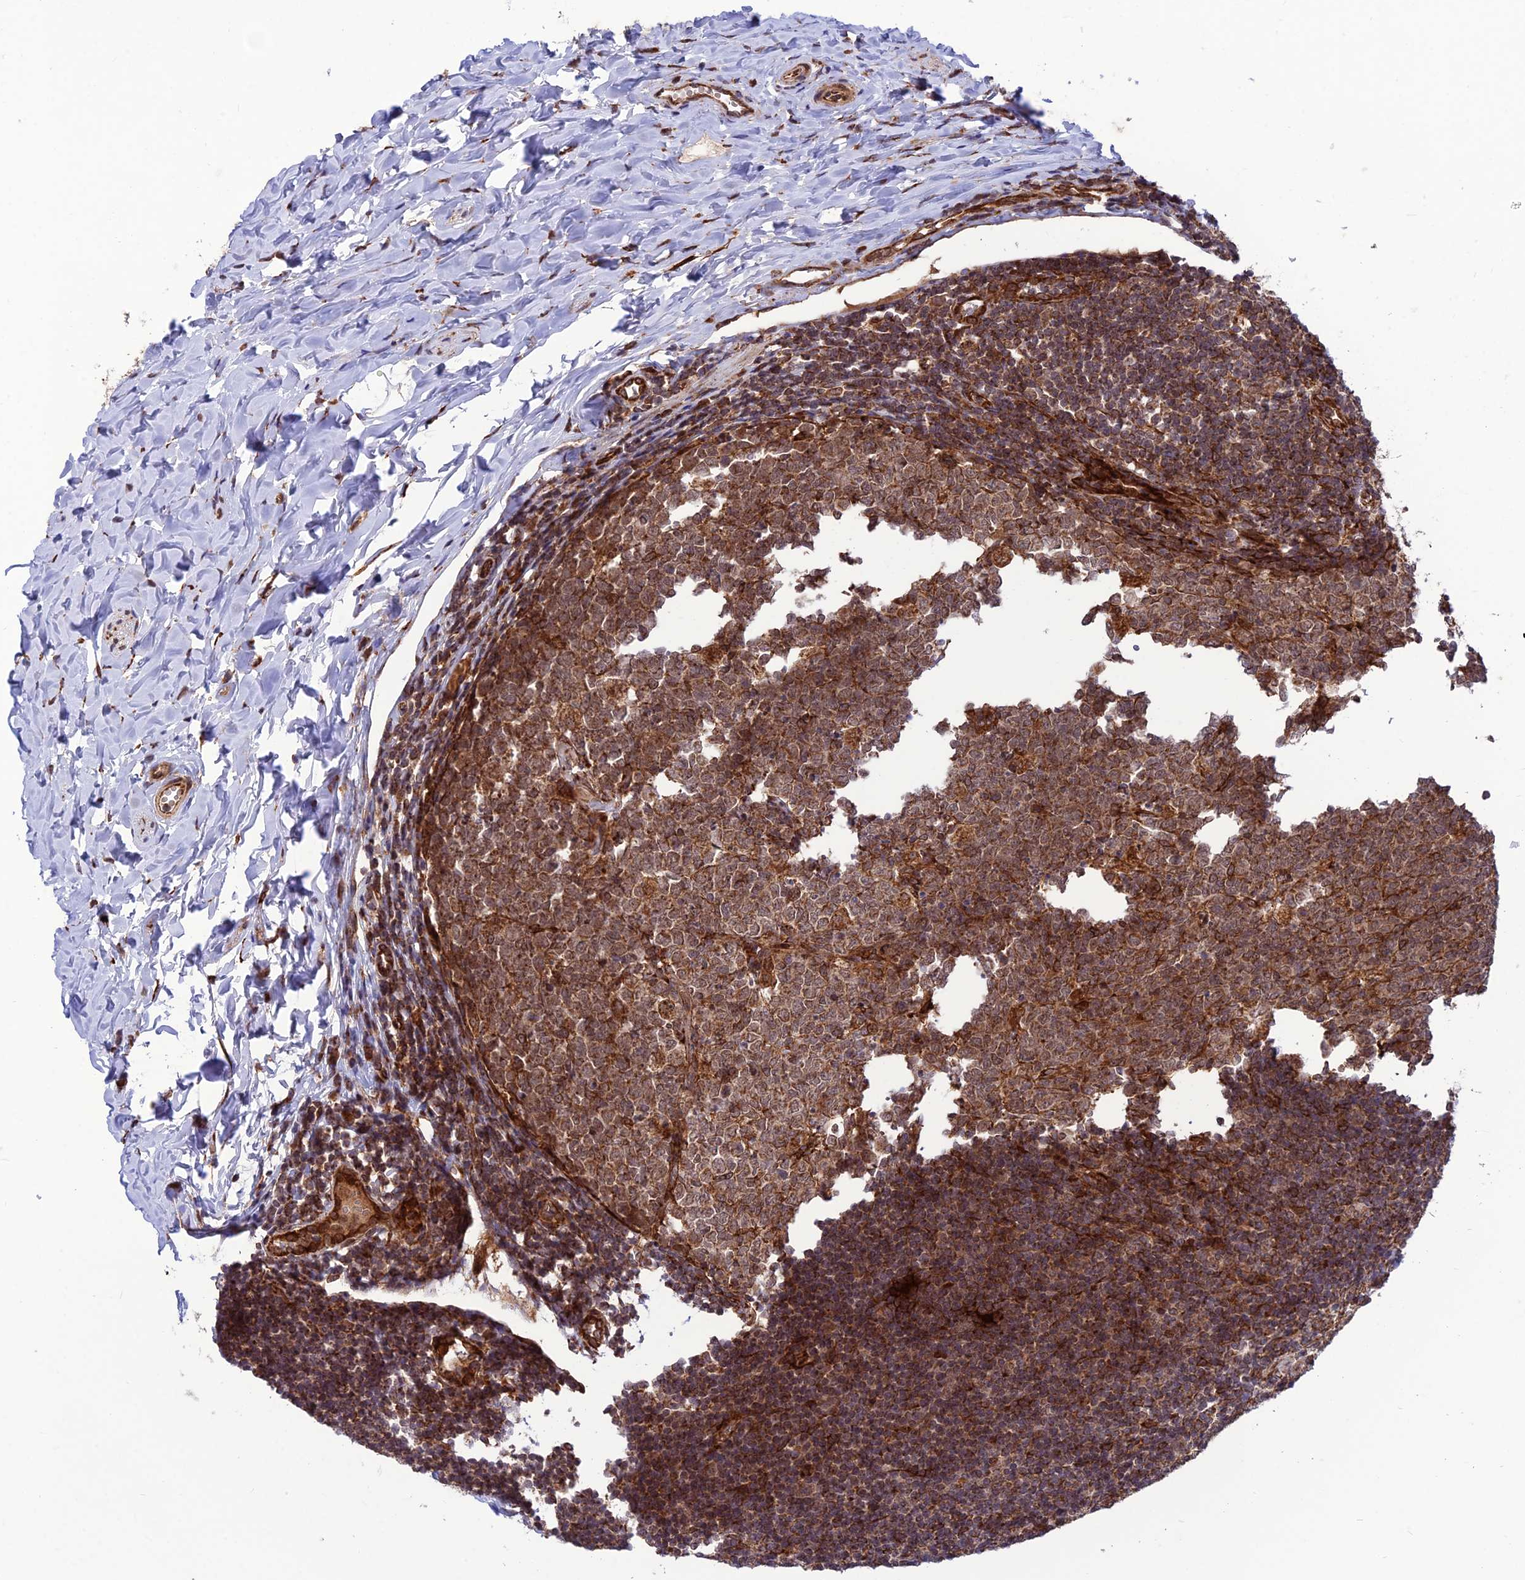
{"staining": {"intensity": "strong", "quantity": ">75%", "location": "cytoplasmic/membranous"}, "tissue": "appendix", "cell_type": "Glandular cells", "image_type": "normal", "snomed": [{"axis": "morphology", "description": "Normal tissue, NOS"}, {"axis": "topography", "description": "Appendix"}], "caption": "About >75% of glandular cells in unremarkable human appendix show strong cytoplasmic/membranous protein staining as visualized by brown immunohistochemical staining.", "gene": "CRTAP", "patient": {"sex": "male", "age": 14}}